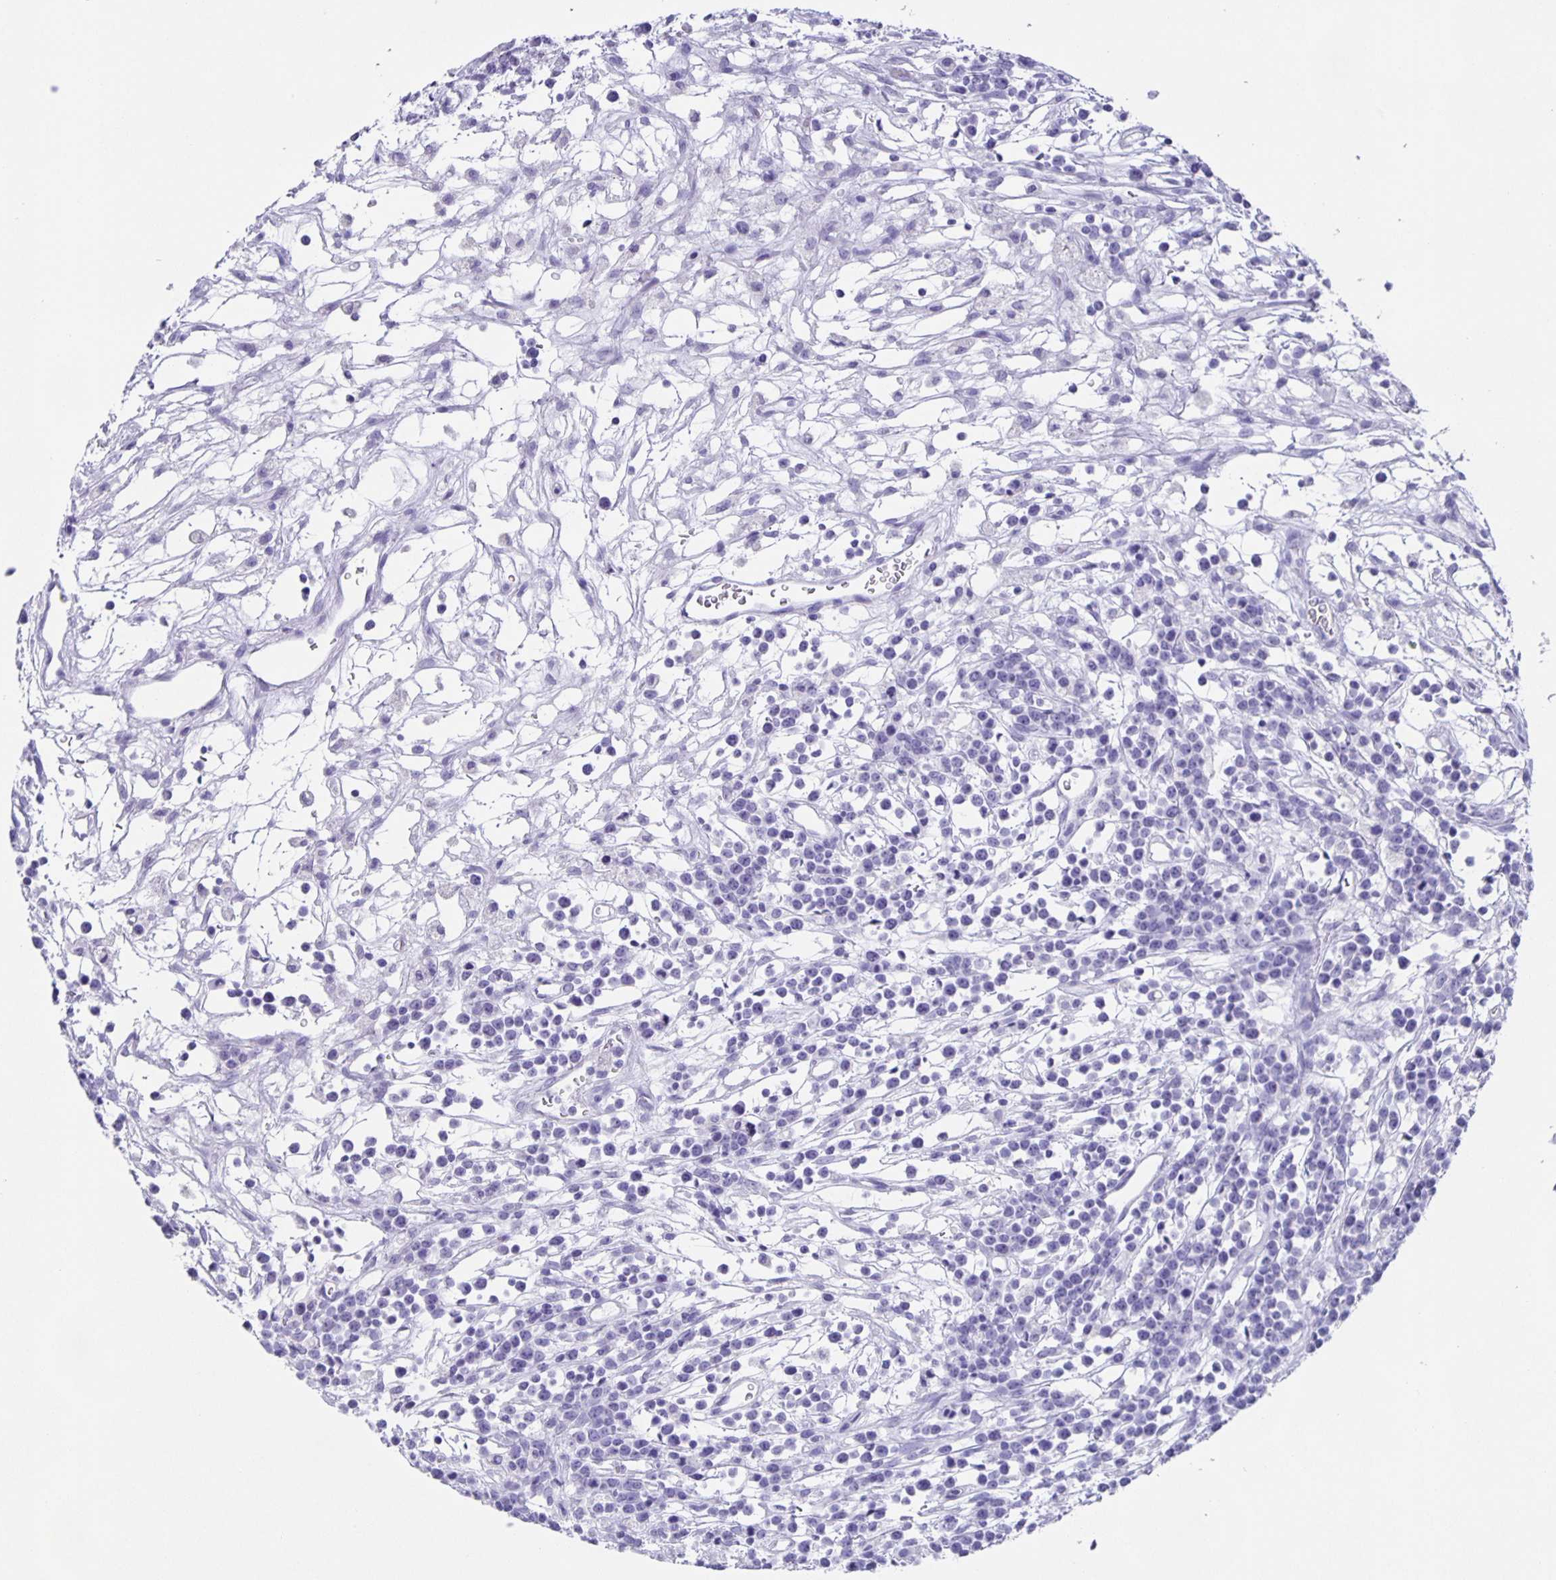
{"staining": {"intensity": "negative", "quantity": "none", "location": "none"}, "tissue": "lymphoma", "cell_type": "Tumor cells", "image_type": "cancer", "snomed": [{"axis": "morphology", "description": "Malignant lymphoma, non-Hodgkin's type, High grade"}, {"axis": "topography", "description": "Ovary"}], "caption": "This photomicrograph is of lymphoma stained with IHC to label a protein in brown with the nuclei are counter-stained blue. There is no expression in tumor cells.", "gene": "GUCA2A", "patient": {"sex": "female", "age": 56}}